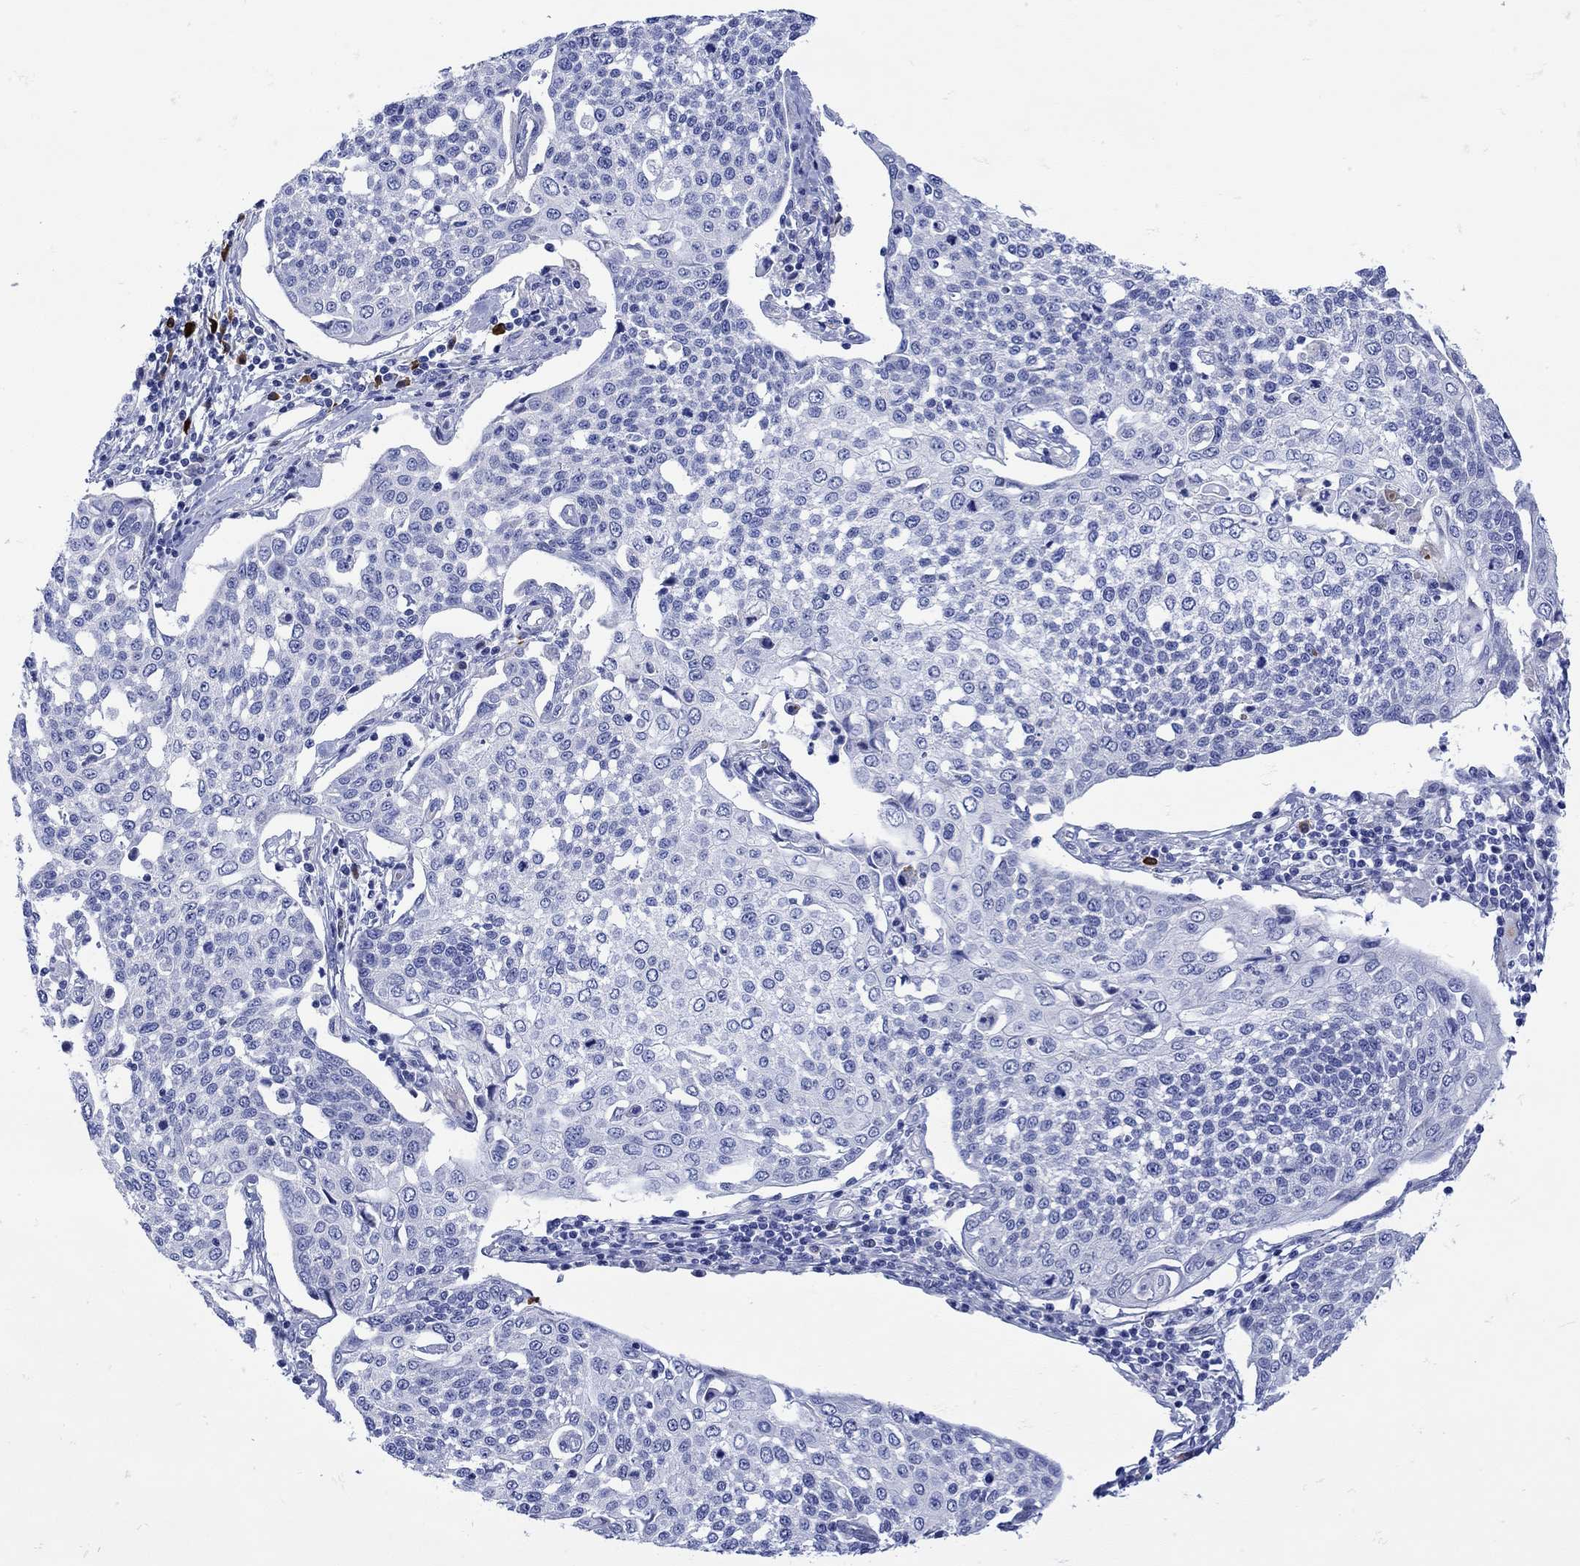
{"staining": {"intensity": "negative", "quantity": "none", "location": "none"}, "tissue": "cervical cancer", "cell_type": "Tumor cells", "image_type": "cancer", "snomed": [{"axis": "morphology", "description": "Squamous cell carcinoma, NOS"}, {"axis": "topography", "description": "Cervix"}], "caption": "Immunohistochemical staining of cervical cancer exhibits no significant positivity in tumor cells. Nuclei are stained in blue.", "gene": "ANKMY1", "patient": {"sex": "female", "age": 34}}